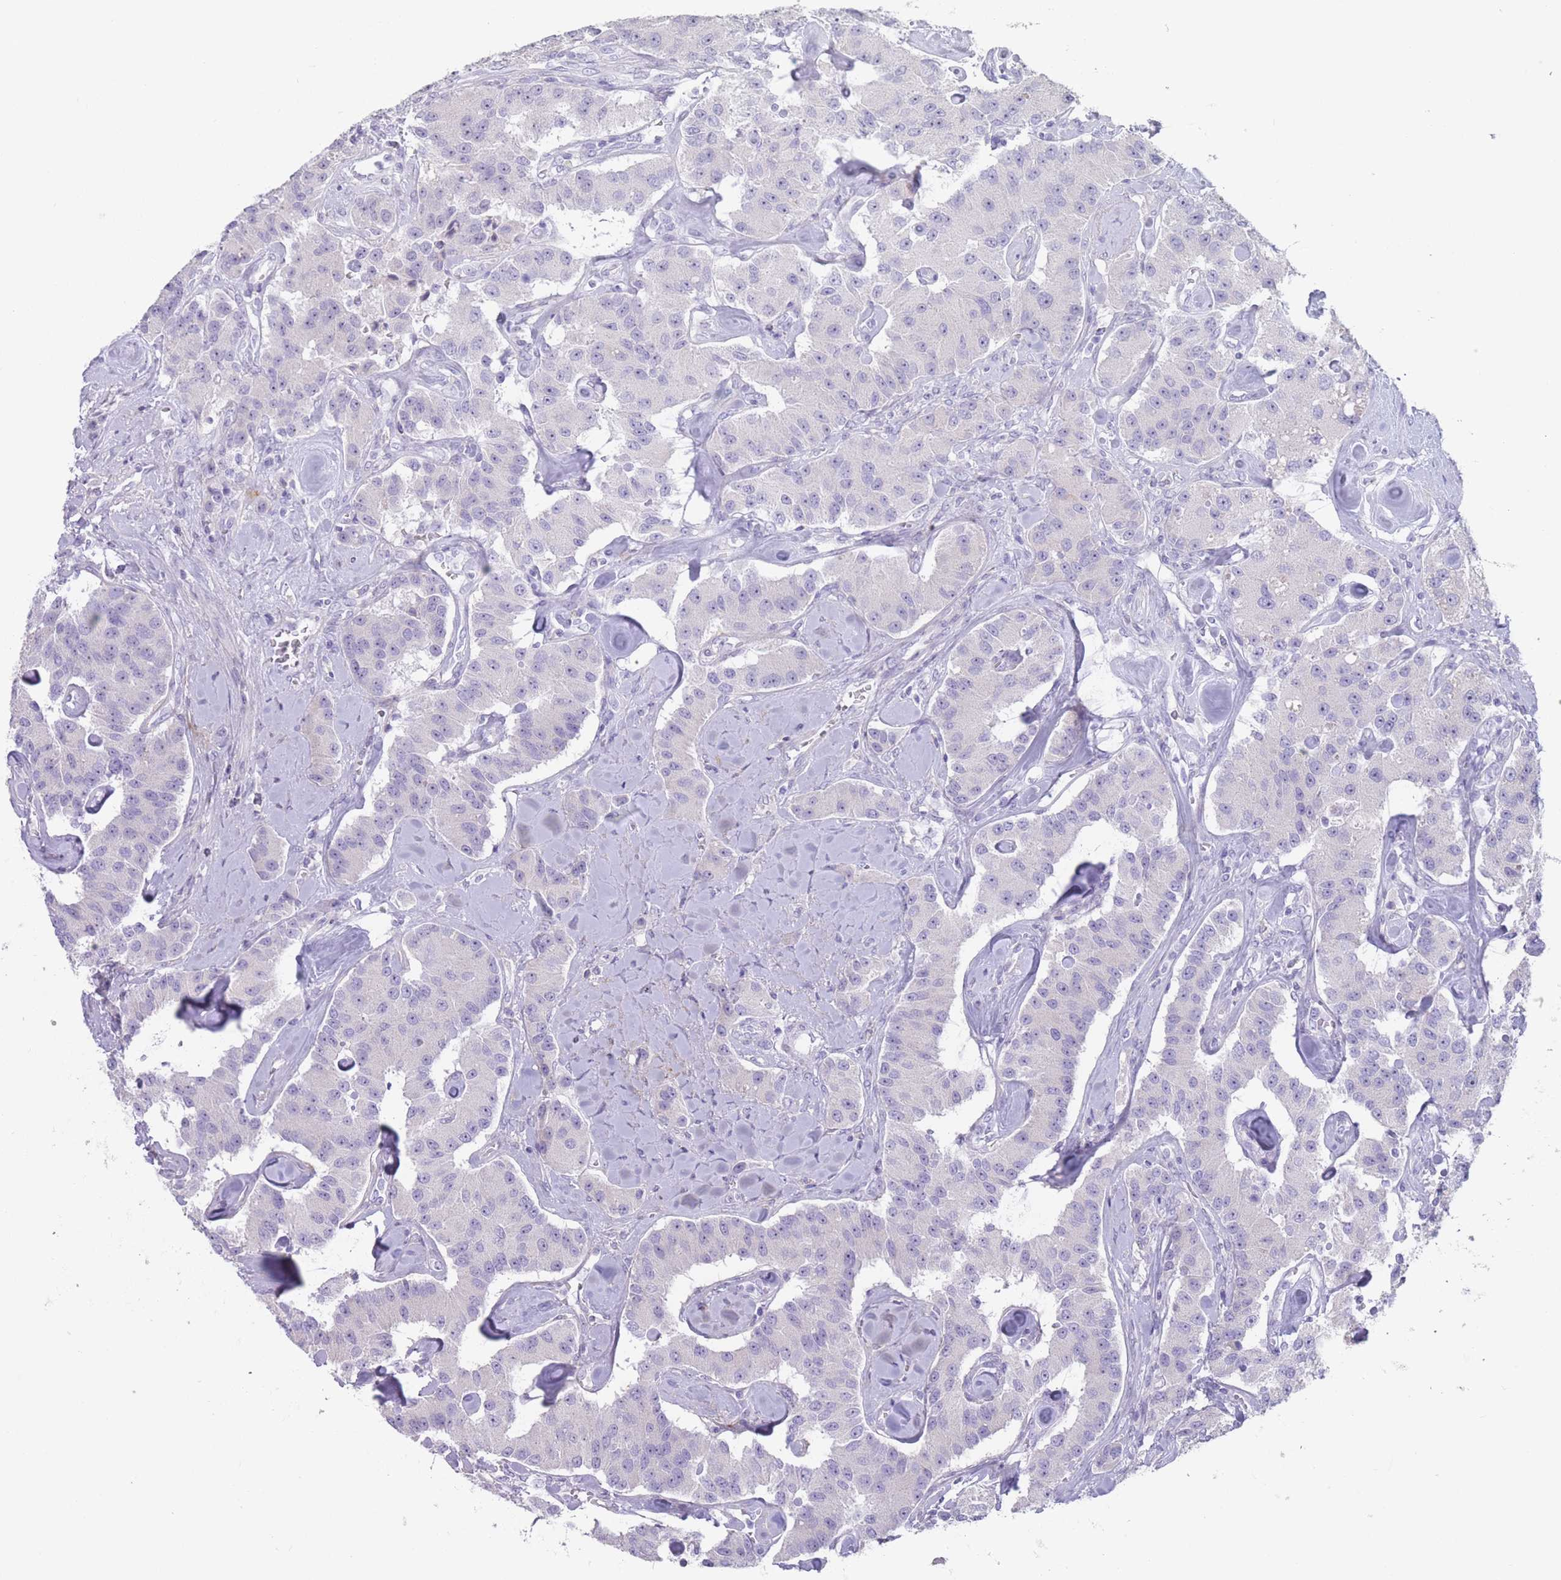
{"staining": {"intensity": "negative", "quantity": "none", "location": "none"}, "tissue": "carcinoid", "cell_type": "Tumor cells", "image_type": "cancer", "snomed": [{"axis": "morphology", "description": "Carcinoid, malignant, NOS"}, {"axis": "topography", "description": "Pancreas"}], "caption": "Tumor cells are negative for brown protein staining in malignant carcinoid.", "gene": "PAIP2B", "patient": {"sex": "male", "age": 41}}